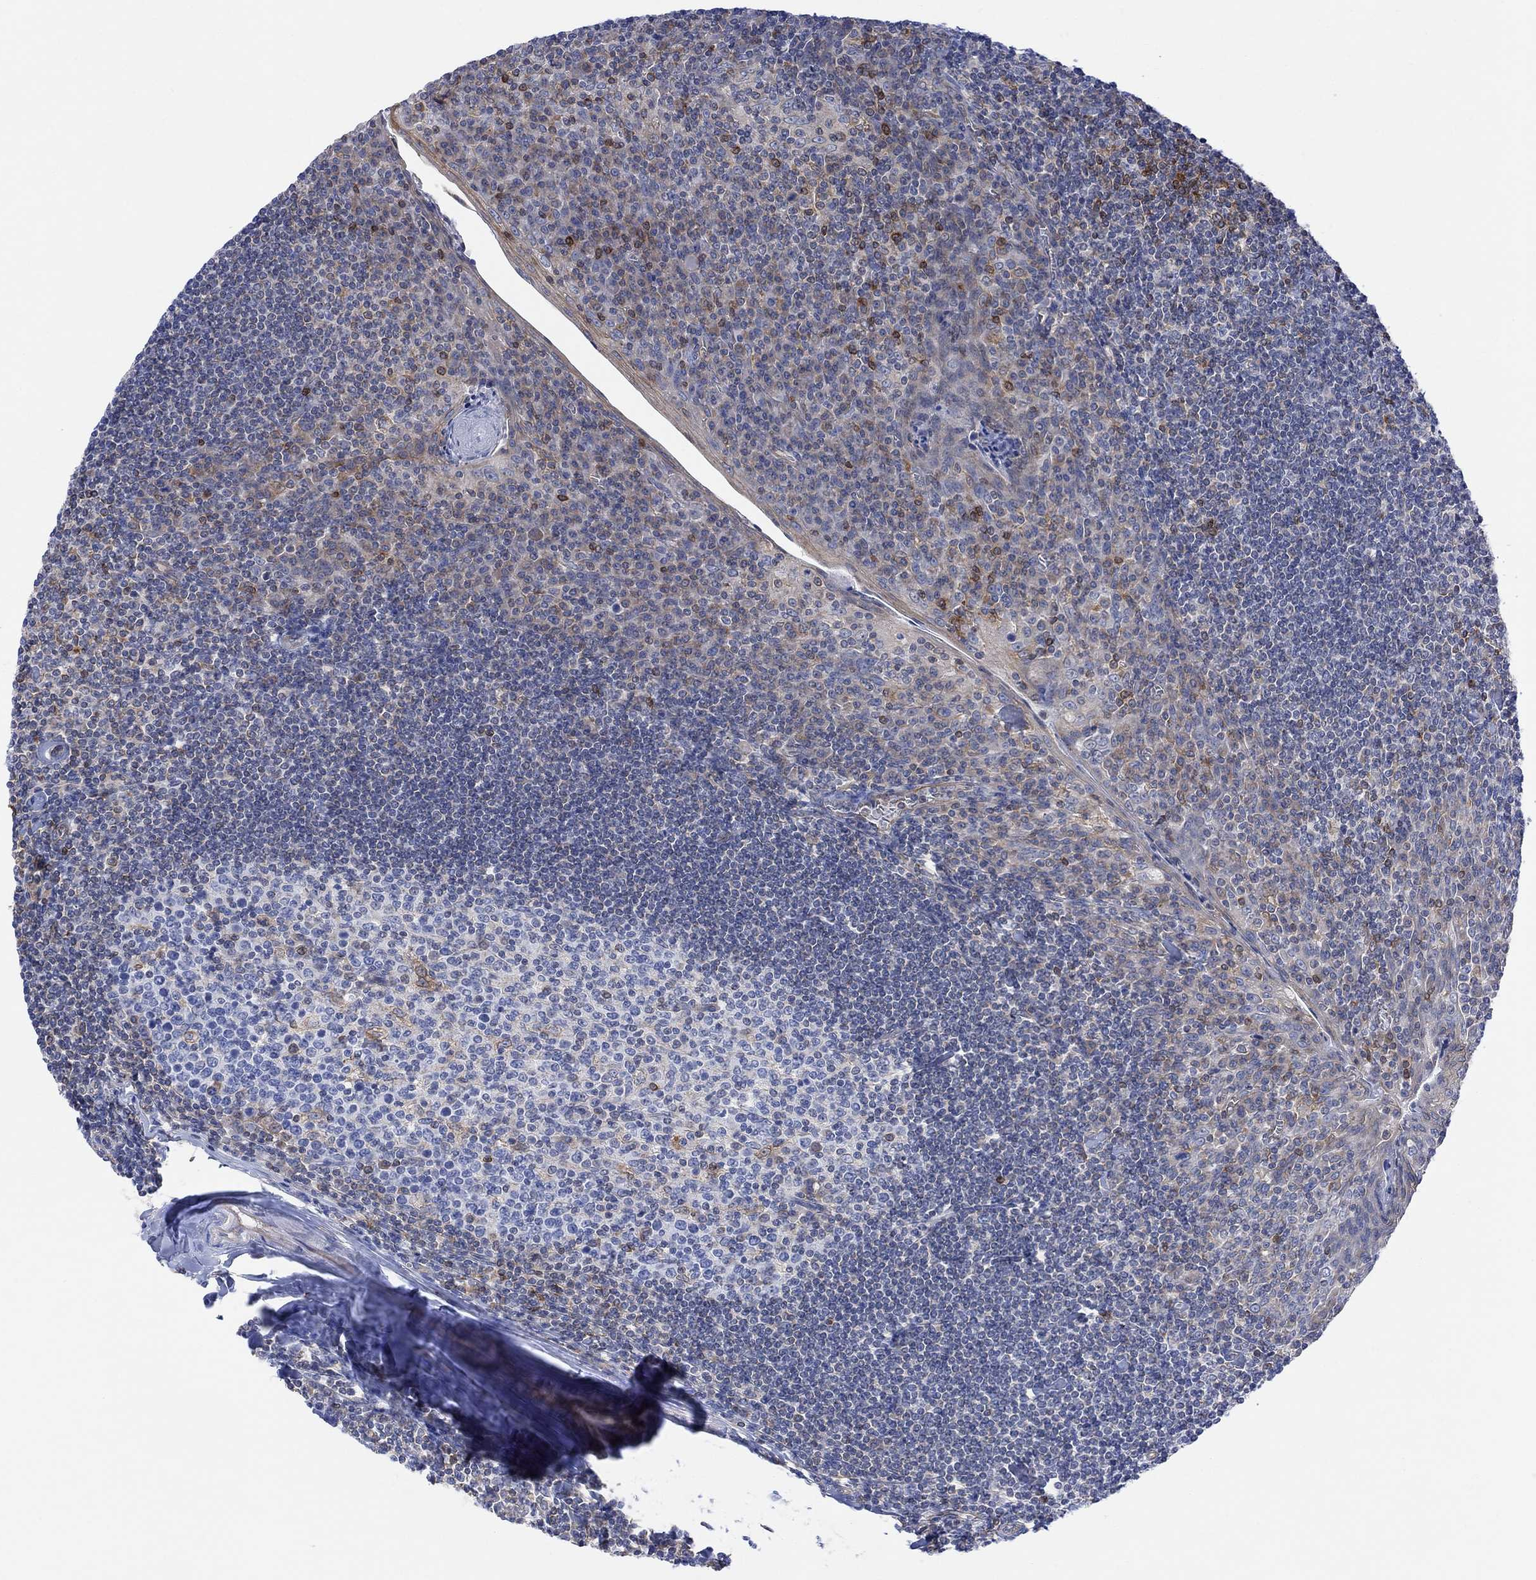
{"staining": {"intensity": "moderate", "quantity": "<25%", "location": "cytoplasmic/membranous"}, "tissue": "tonsil", "cell_type": "Germinal center cells", "image_type": "normal", "snomed": [{"axis": "morphology", "description": "Normal tissue, NOS"}, {"axis": "topography", "description": "Tonsil"}], "caption": "This is an image of immunohistochemistry (IHC) staining of normal tonsil, which shows moderate staining in the cytoplasmic/membranous of germinal center cells.", "gene": "GBP5", "patient": {"sex": "female", "age": 12}}